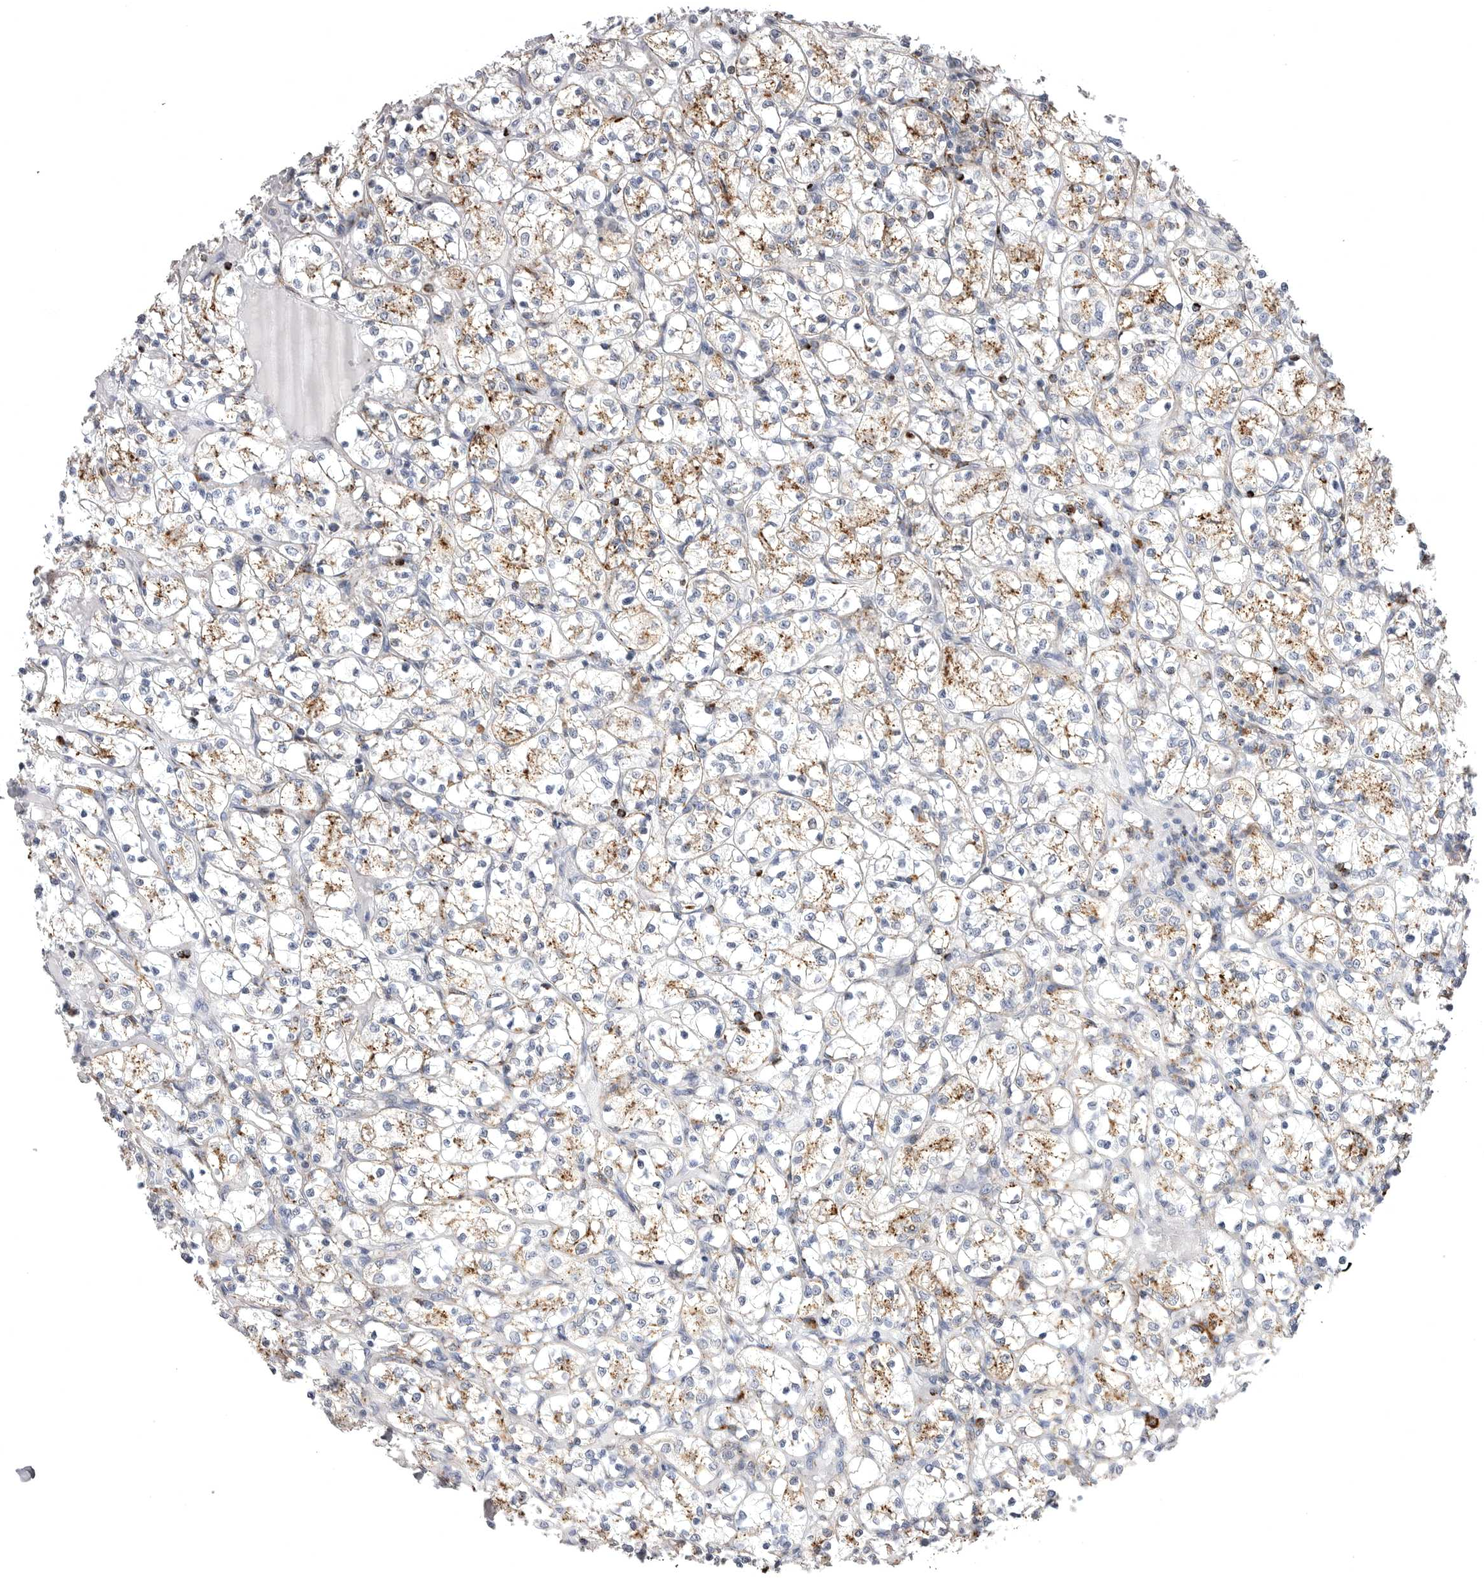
{"staining": {"intensity": "moderate", "quantity": "25%-75%", "location": "cytoplasmic/membranous"}, "tissue": "renal cancer", "cell_type": "Tumor cells", "image_type": "cancer", "snomed": [{"axis": "morphology", "description": "Adenocarcinoma, NOS"}, {"axis": "topography", "description": "Kidney"}], "caption": "Immunohistochemical staining of human adenocarcinoma (renal) shows moderate cytoplasmic/membranous protein staining in approximately 25%-75% of tumor cells. (DAB (3,3'-diaminobenzidine) IHC with brightfield microscopy, high magnification).", "gene": "PSPN", "patient": {"sex": "female", "age": 69}}